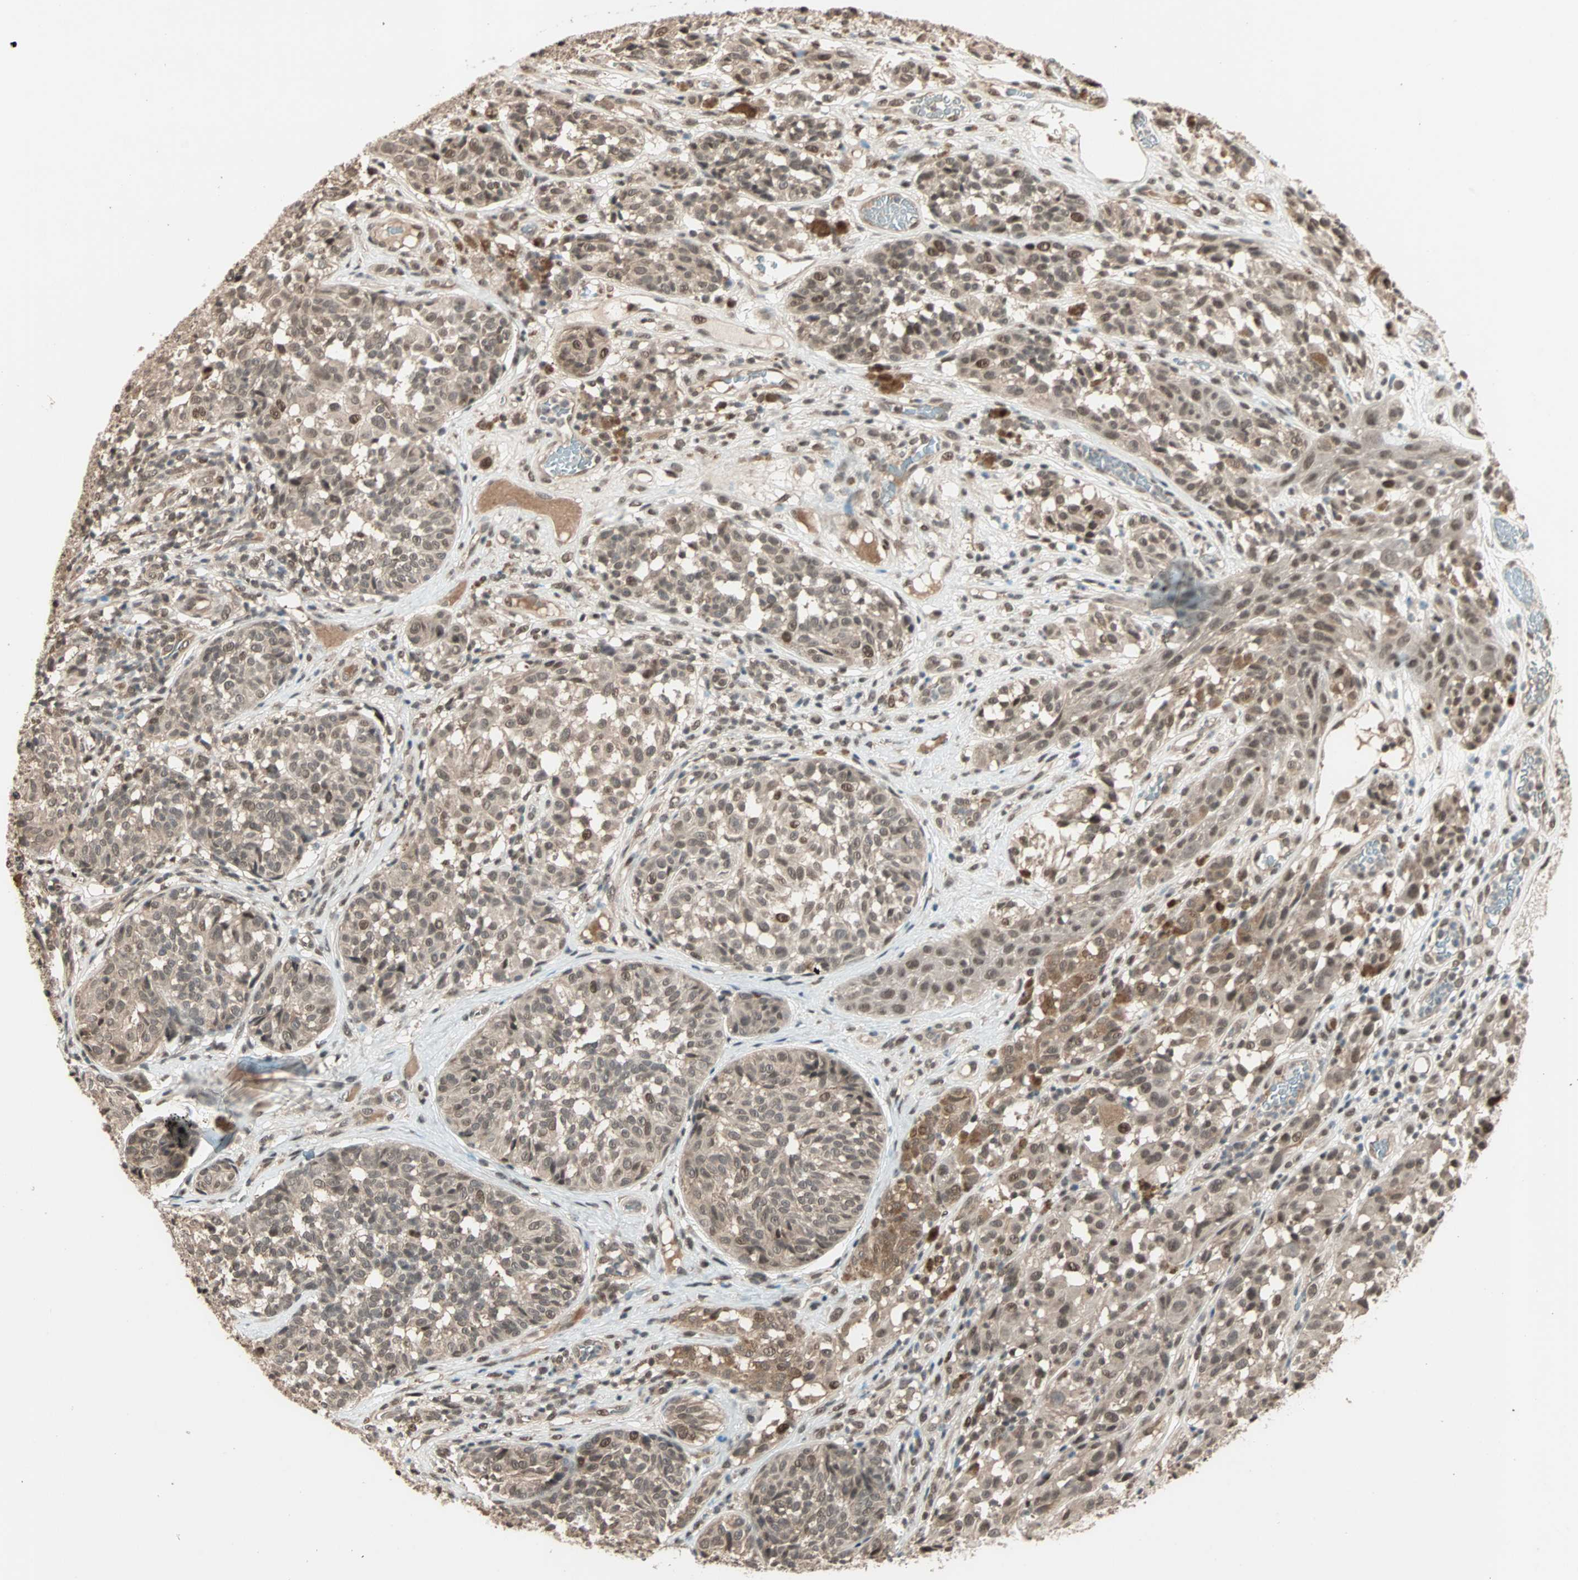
{"staining": {"intensity": "moderate", "quantity": ">75%", "location": "cytoplasmic/membranous,nuclear"}, "tissue": "melanoma", "cell_type": "Tumor cells", "image_type": "cancer", "snomed": [{"axis": "morphology", "description": "Malignant melanoma, NOS"}, {"axis": "topography", "description": "Skin"}], "caption": "IHC micrograph of melanoma stained for a protein (brown), which displays medium levels of moderate cytoplasmic/membranous and nuclear expression in approximately >75% of tumor cells.", "gene": "ZNF701", "patient": {"sex": "female", "age": 46}}